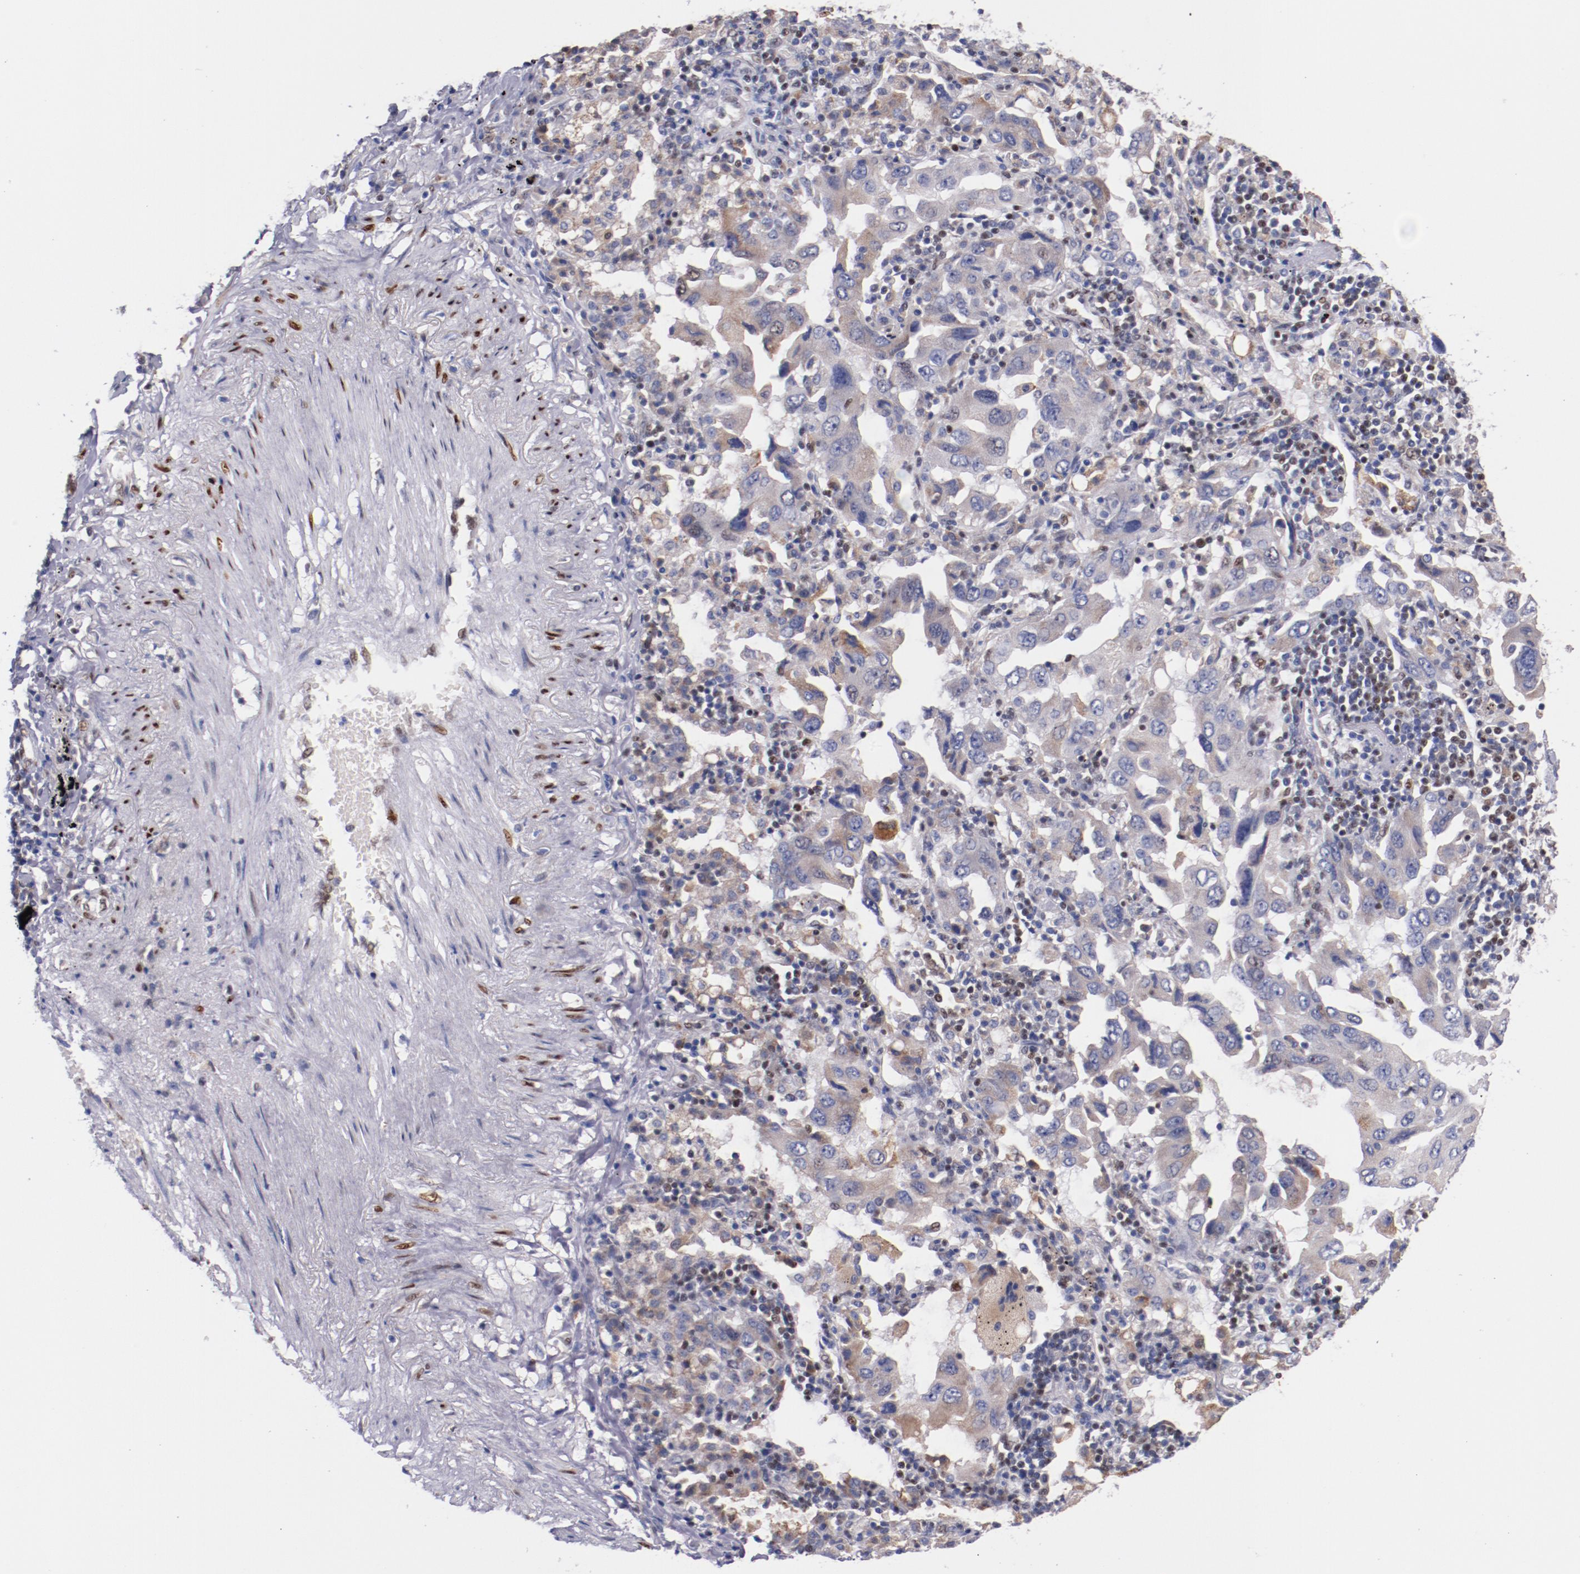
{"staining": {"intensity": "negative", "quantity": "none", "location": "none"}, "tissue": "lung cancer", "cell_type": "Tumor cells", "image_type": "cancer", "snomed": [{"axis": "morphology", "description": "Adenocarcinoma, NOS"}, {"axis": "topography", "description": "Lung"}], "caption": "IHC photomicrograph of neoplastic tissue: lung adenocarcinoma stained with DAB reveals no significant protein expression in tumor cells.", "gene": "SRF", "patient": {"sex": "female", "age": 65}}